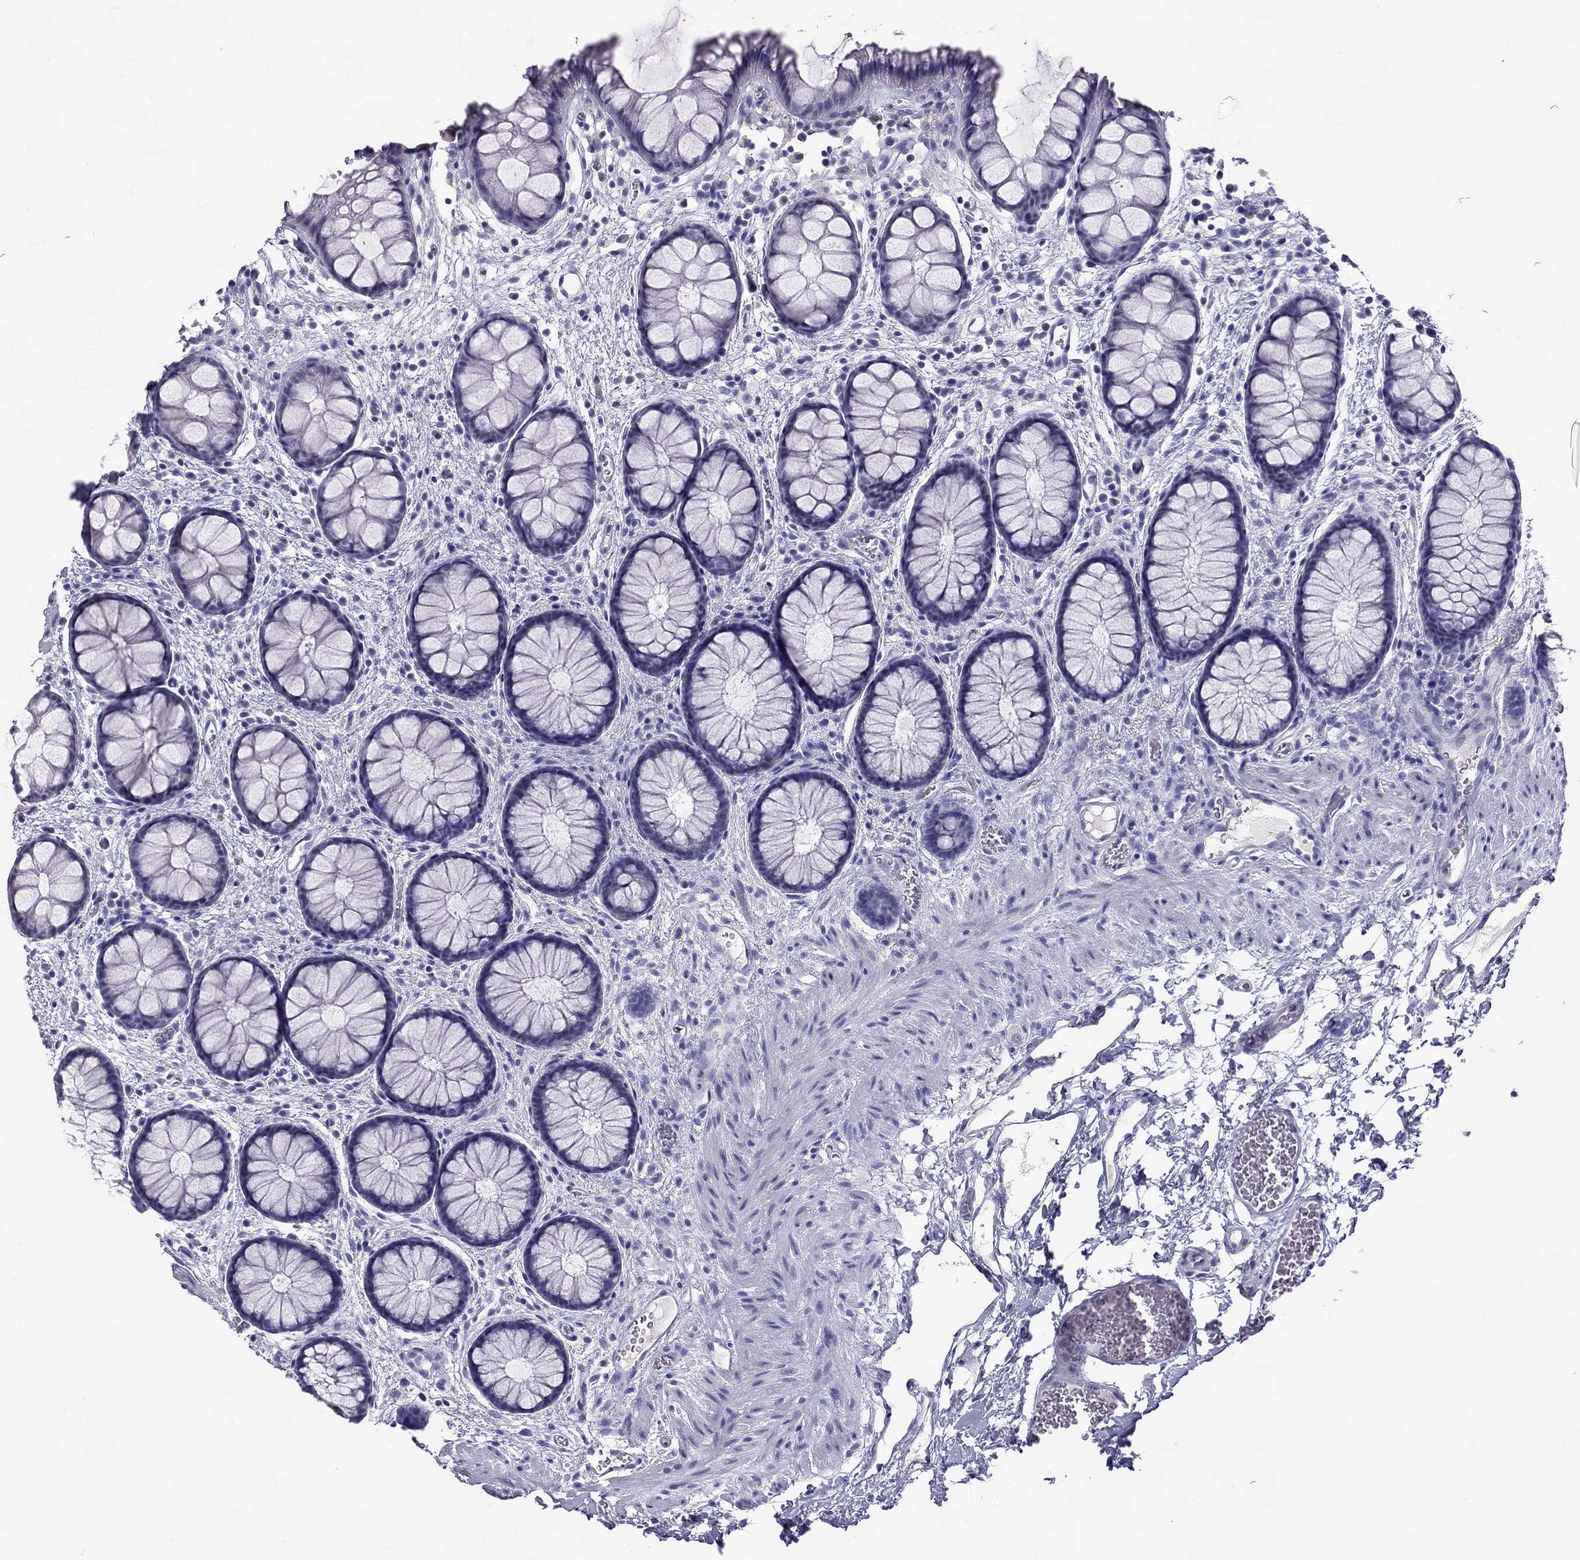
{"staining": {"intensity": "negative", "quantity": "none", "location": "none"}, "tissue": "rectum", "cell_type": "Glandular cells", "image_type": "normal", "snomed": [{"axis": "morphology", "description": "Normal tissue, NOS"}, {"axis": "topography", "description": "Rectum"}], "caption": "Glandular cells show no significant expression in normal rectum. (DAB immunohistochemistry with hematoxylin counter stain).", "gene": "PSMB11", "patient": {"sex": "female", "age": 62}}